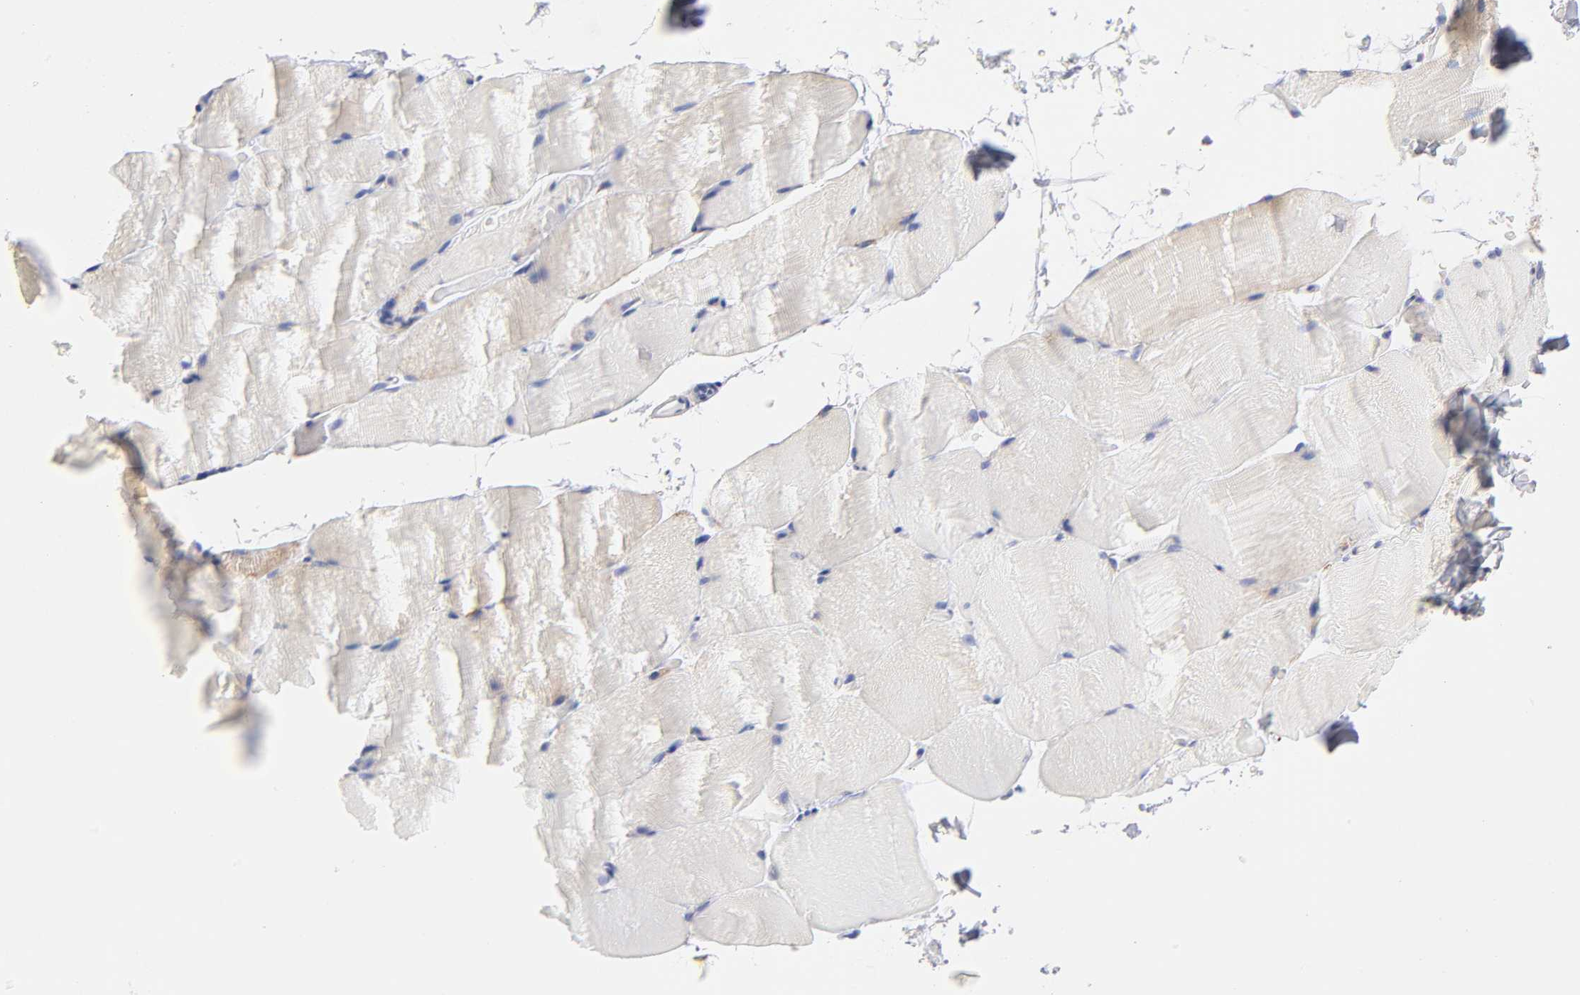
{"staining": {"intensity": "negative", "quantity": "none", "location": "none"}, "tissue": "skeletal muscle", "cell_type": "Myocytes", "image_type": "normal", "snomed": [{"axis": "morphology", "description": "Normal tissue, NOS"}, {"axis": "topography", "description": "Skeletal muscle"}, {"axis": "topography", "description": "Parathyroid gland"}], "caption": "High magnification brightfield microscopy of benign skeletal muscle stained with DAB (brown) and counterstained with hematoxylin (blue): myocytes show no significant expression.", "gene": "TIMM8A", "patient": {"sex": "female", "age": 37}}